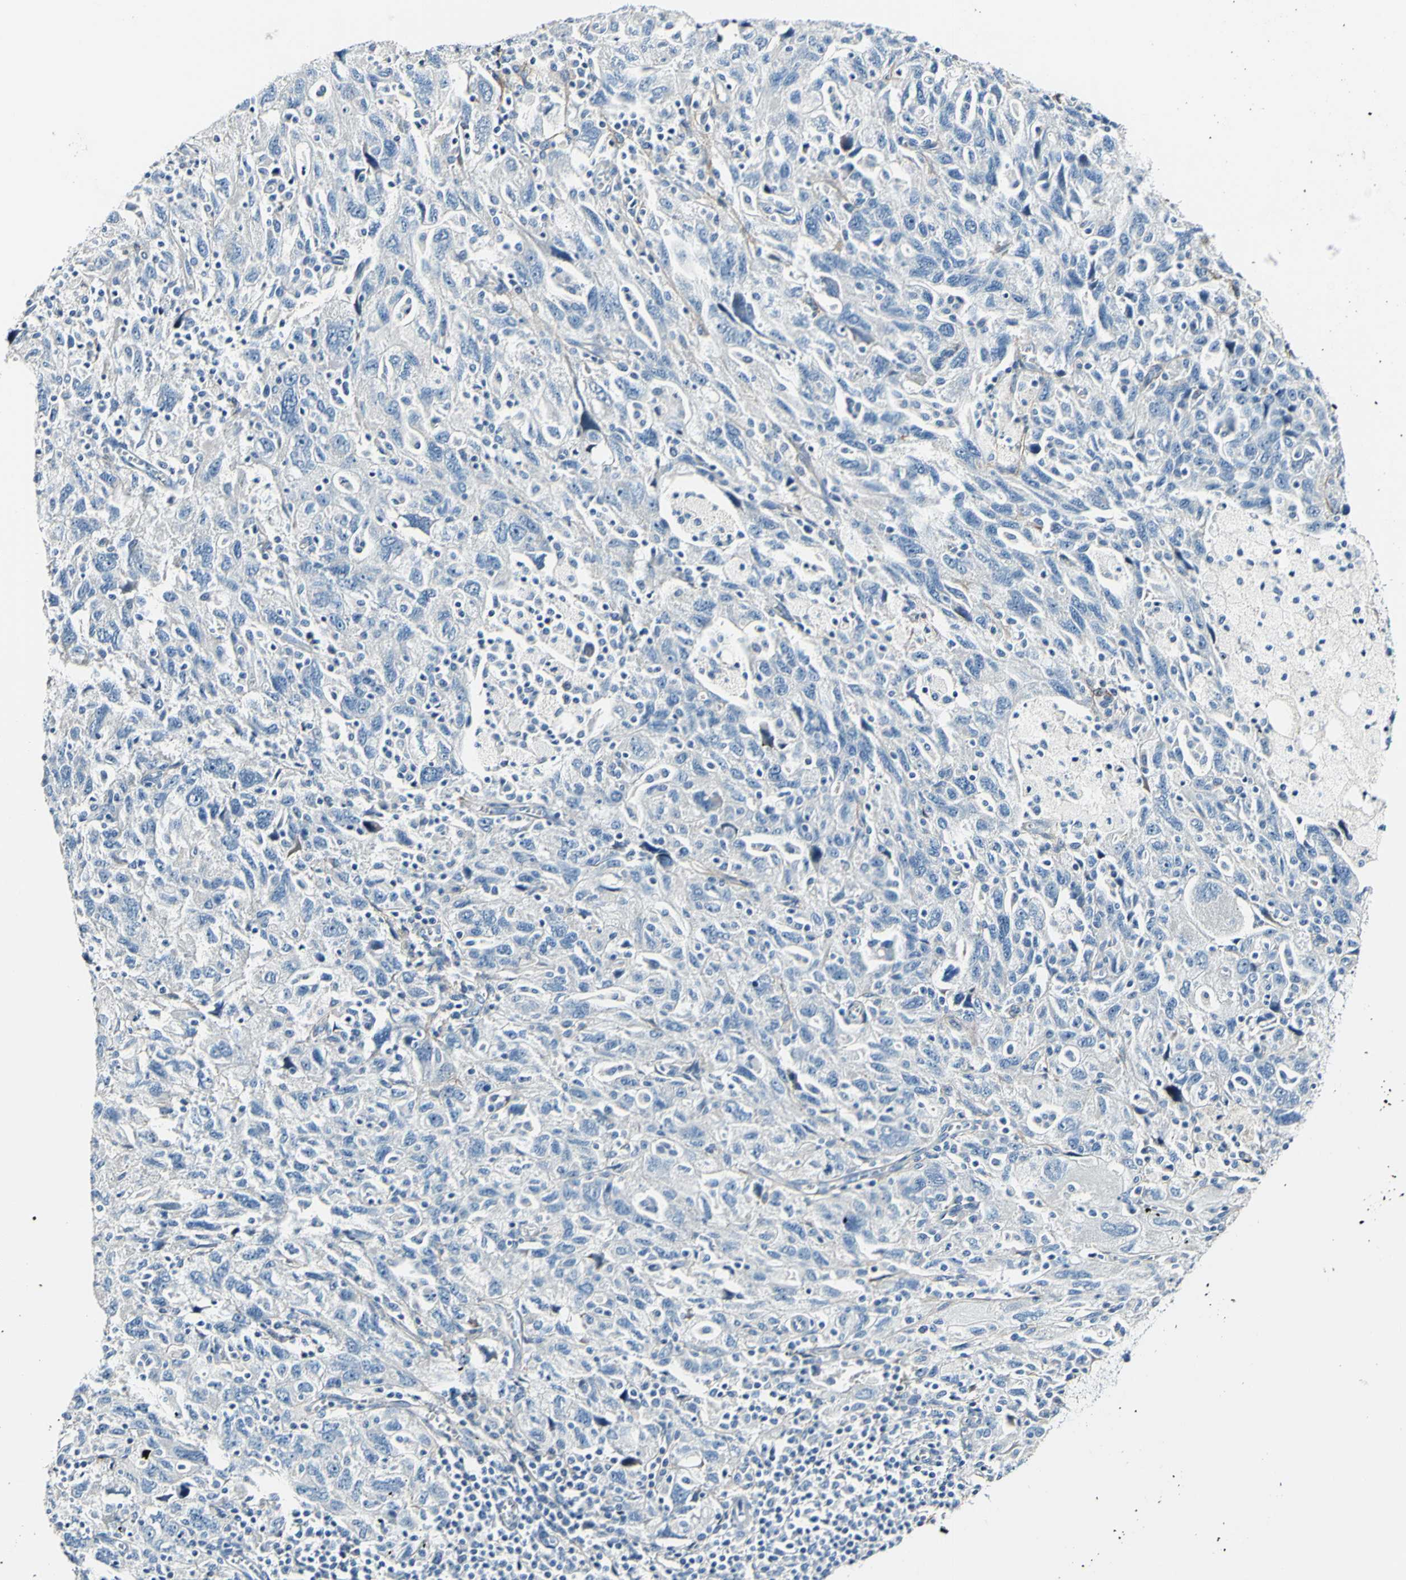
{"staining": {"intensity": "negative", "quantity": "none", "location": "none"}, "tissue": "ovarian cancer", "cell_type": "Tumor cells", "image_type": "cancer", "snomed": [{"axis": "morphology", "description": "Carcinoma, NOS"}, {"axis": "morphology", "description": "Cystadenocarcinoma, serous, NOS"}, {"axis": "topography", "description": "Ovary"}], "caption": "A micrograph of human serous cystadenocarcinoma (ovarian) is negative for staining in tumor cells.", "gene": "COL6A3", "patient": {"sex": "female", "age": 69}}